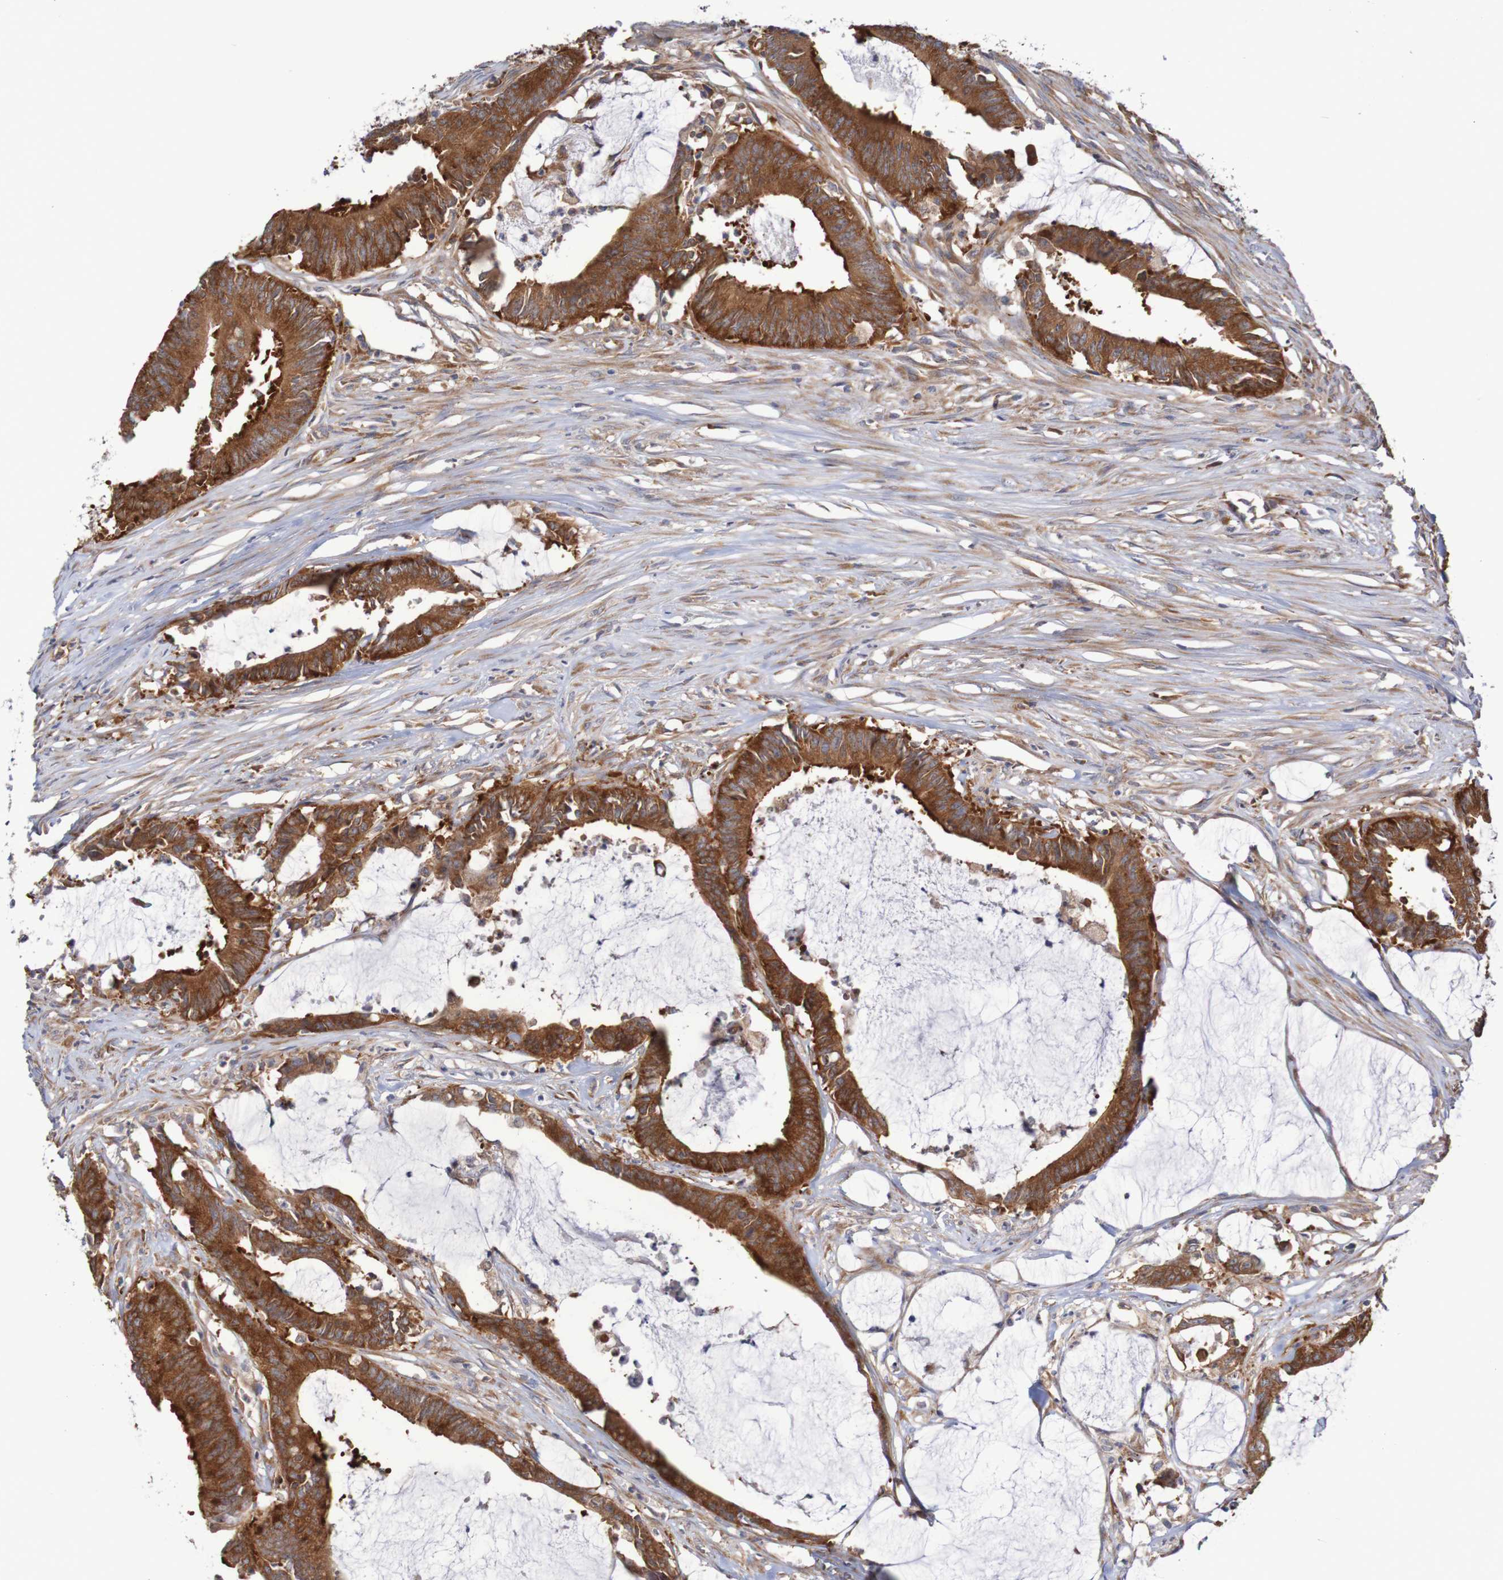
{"staining": {"intensity": "strong", "quantity": ">75%", "location": "cytoplasmic/membranous"}, "tissue": "colorectal cancer", "cell_type": "Tumor cells", "image_type": "cancer", "snomed": [{"axis": "morphology", "description": "Adenocarcinoma, NOS"}, {"axis": "topography", "description": "Rectum"}], "caption": "Human colorectal cancer stained with a brown dye reveals strong cytoplasmic/membranous positive expression in approximately >75% of tumor cells.", "gene": "LRRC47", "patient": {"sex": "female", "age": 66}}